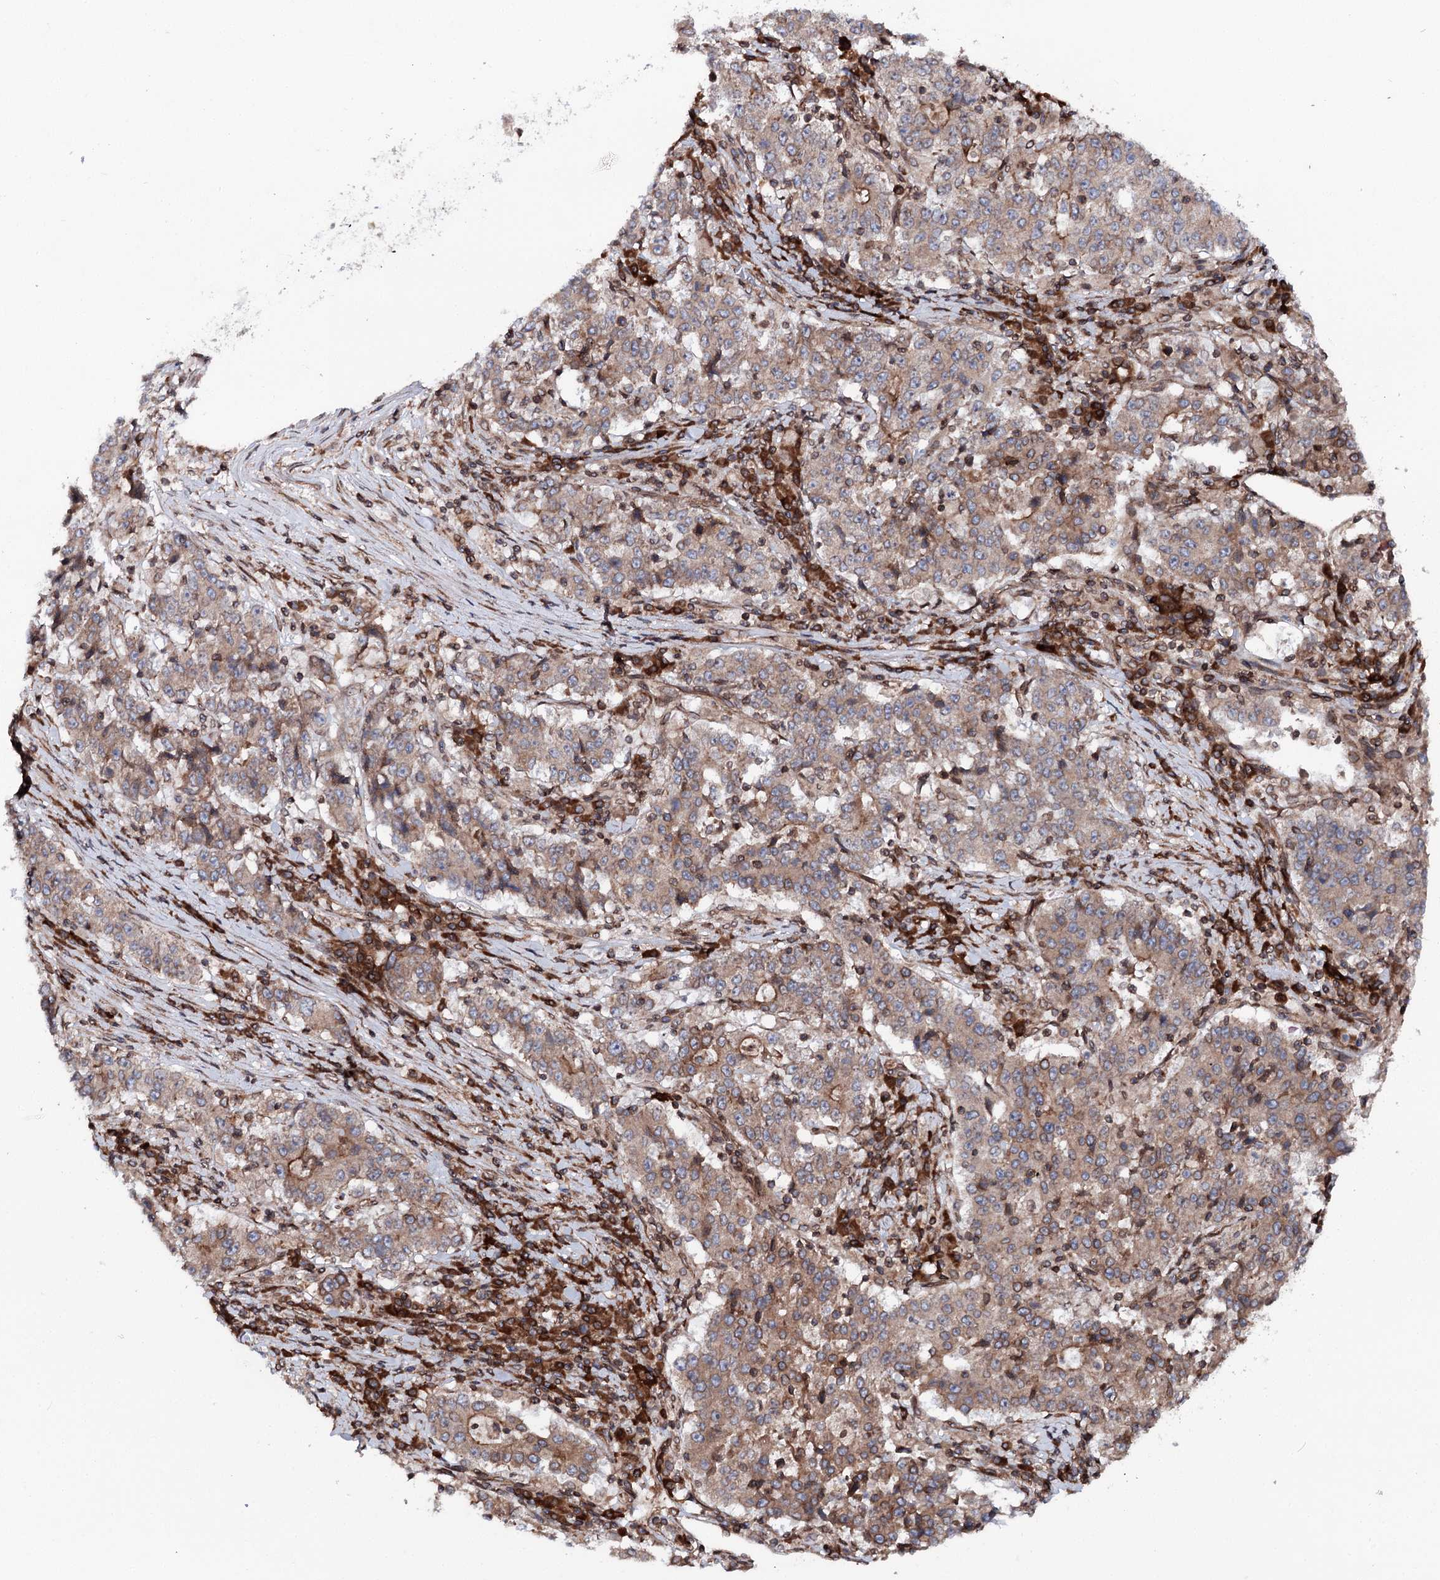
{"staining": {"intensity": "moderate", "quantity": ">75%", "location": "cytoplasmic/membranous"}, "tissue": "stomach cancer", "cell_type": "Tumor cells", "image_type": "cancer", "snomed": [{"axis": "morphology", "description": "Adenocarcinoma, NOS"}, {"axis": "topography", "description": "Stomach"}], "caption": "Immunohistochemical staining of stomach cancer (adenocarcinoma) displays moderate cytoplasmic/membranous protein expression in approximately >75% of tumor cells. The staining was performed using DAB, with brown indicating positive protein expression. Nuclei are stained blue with hematoxylin.", "gene": "FGFR1OP2", "patient": {"sex": "male", "age": 59}}